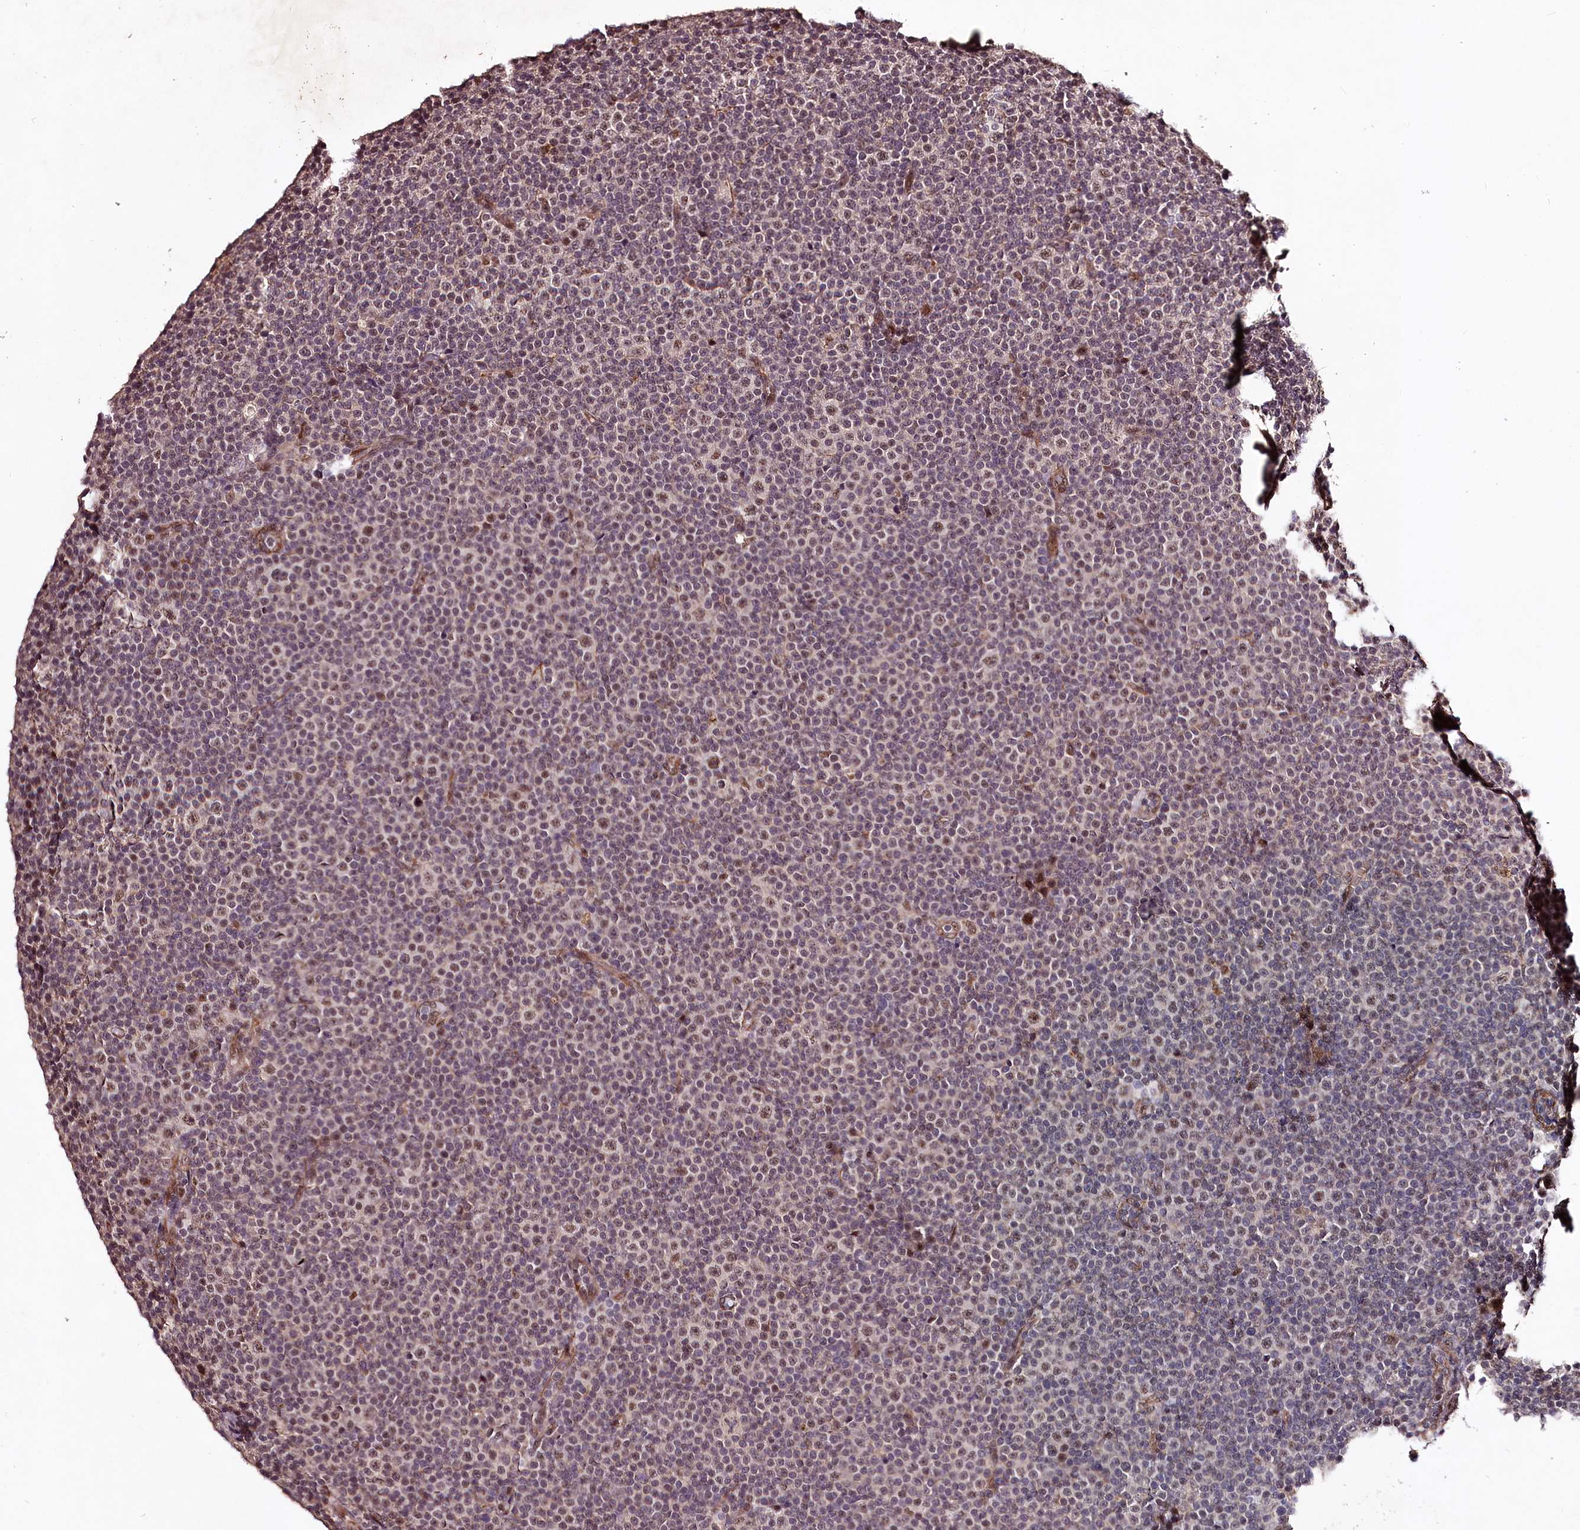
{"staining": {"intensity": "moderate", "quantity": "25%-75%", "location": "nuclear"}, "tissue": "lymphoma", "cell_type": "Tumor cells", "image_type": "cancer", "snomed": [{"axis": "morphology", "description": "Malignant lymphoma, non-Hodgkin's type, Low grade"}, {"axis": "topography", "description": "Lymph node"}], "caption": "The photomicrograph reveals staining of low-grade malignant lymphoma, non-Hodgkin's type, revealing moderate nuclear protein expression (brown color) within tumor cells. (Stains: DAB (3,3'-diaminobenzidine) in brown, nuclei in blue, Microscopy: brightfield microscopy at high magnification).", "gene": "MAML3", "patient": {"sex": "female", "age": 67}}